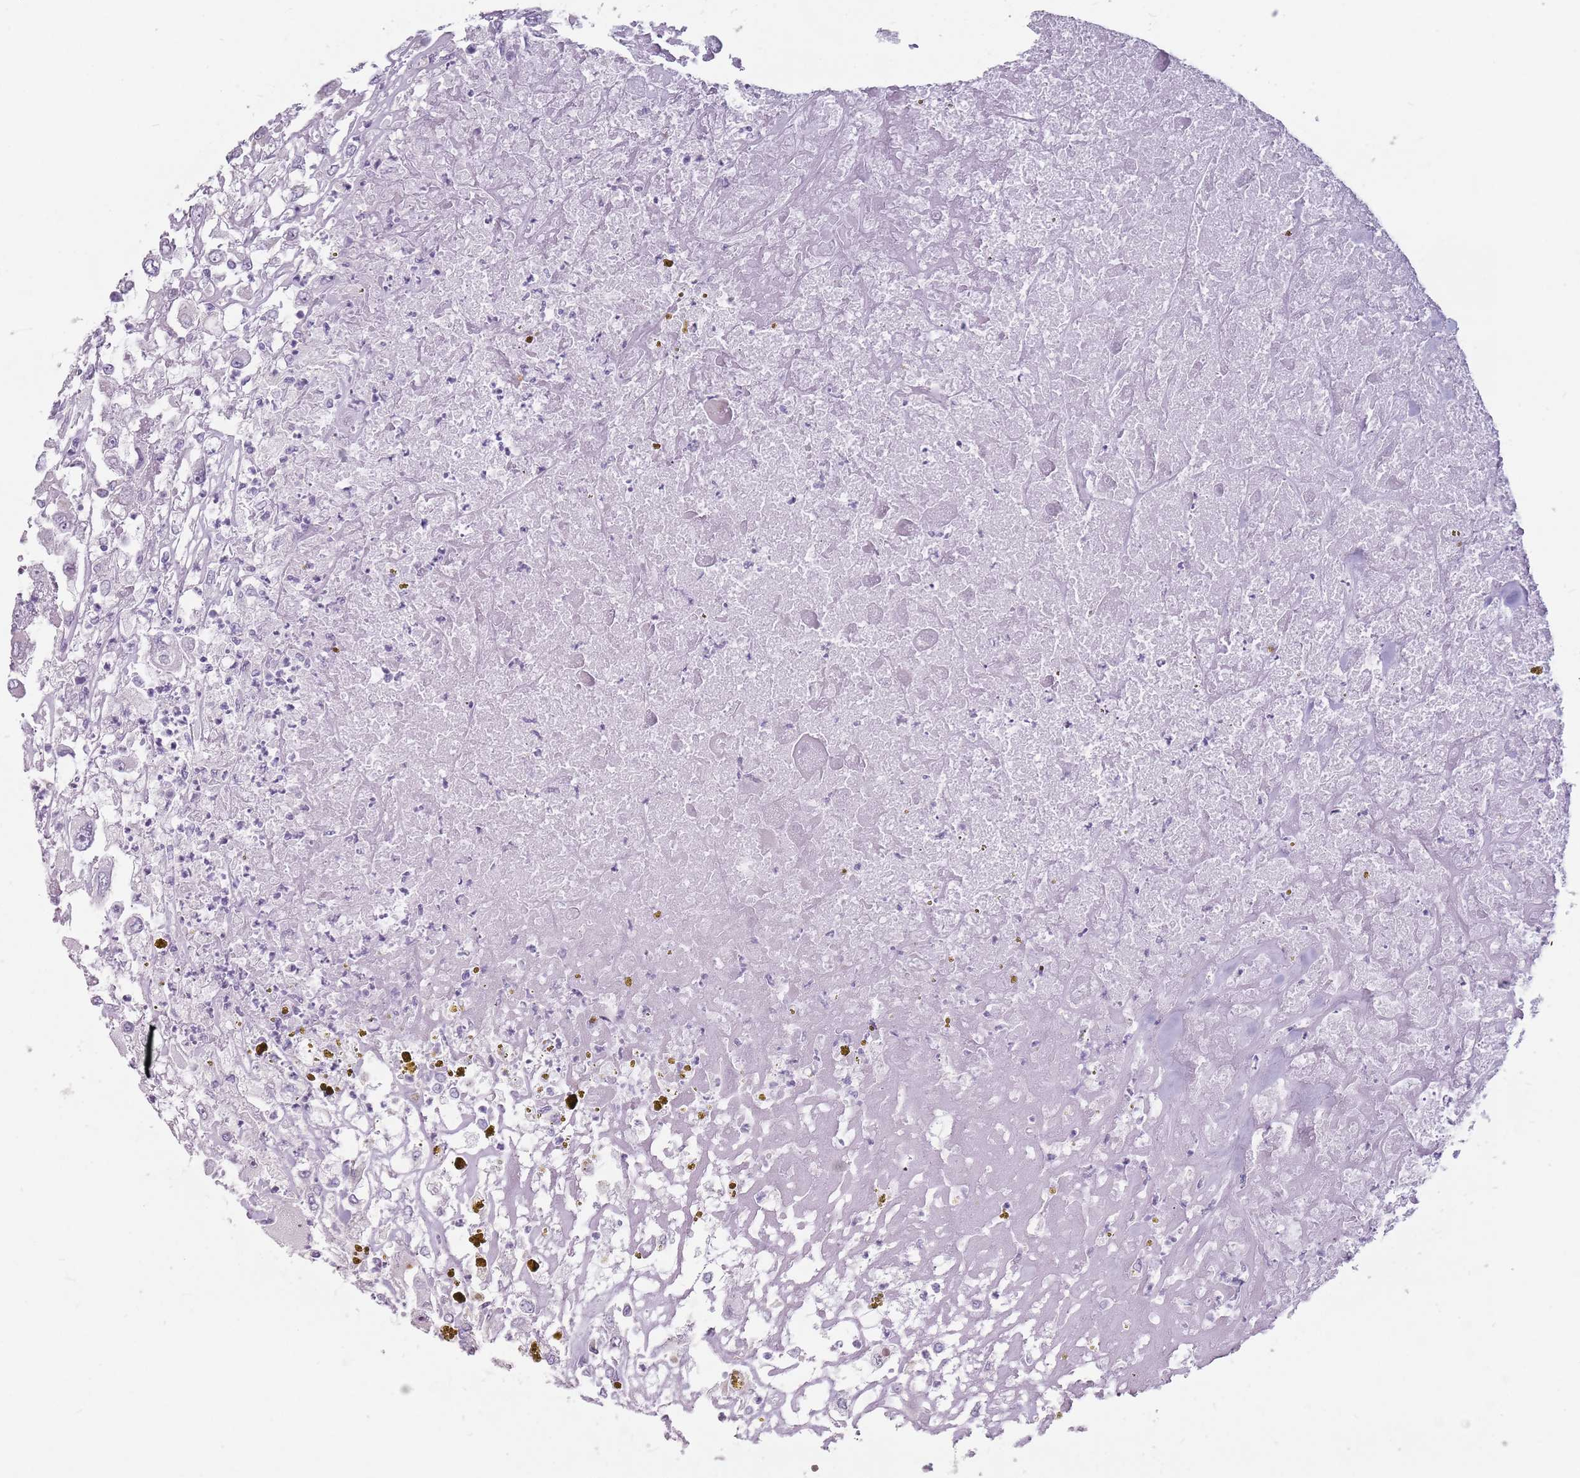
{"staining": {"intensity": "negative", "quantity": "none", "location": "none"}, "tissue": "renal cancer", "cell_type": "Tumor cells", "image_type": "cancer", "snomed": [{"axis": "morphology", "description": "Adenocarcinoma, NOS"}, {"axis": "topography", "description": "Kidney"}], "caption": "A photomicrograph of human renal adenocarcinoma is negative for staining in tumor cells.", "gene": "PTCHD1", "patient": {"sex": "female", "age": 52}}